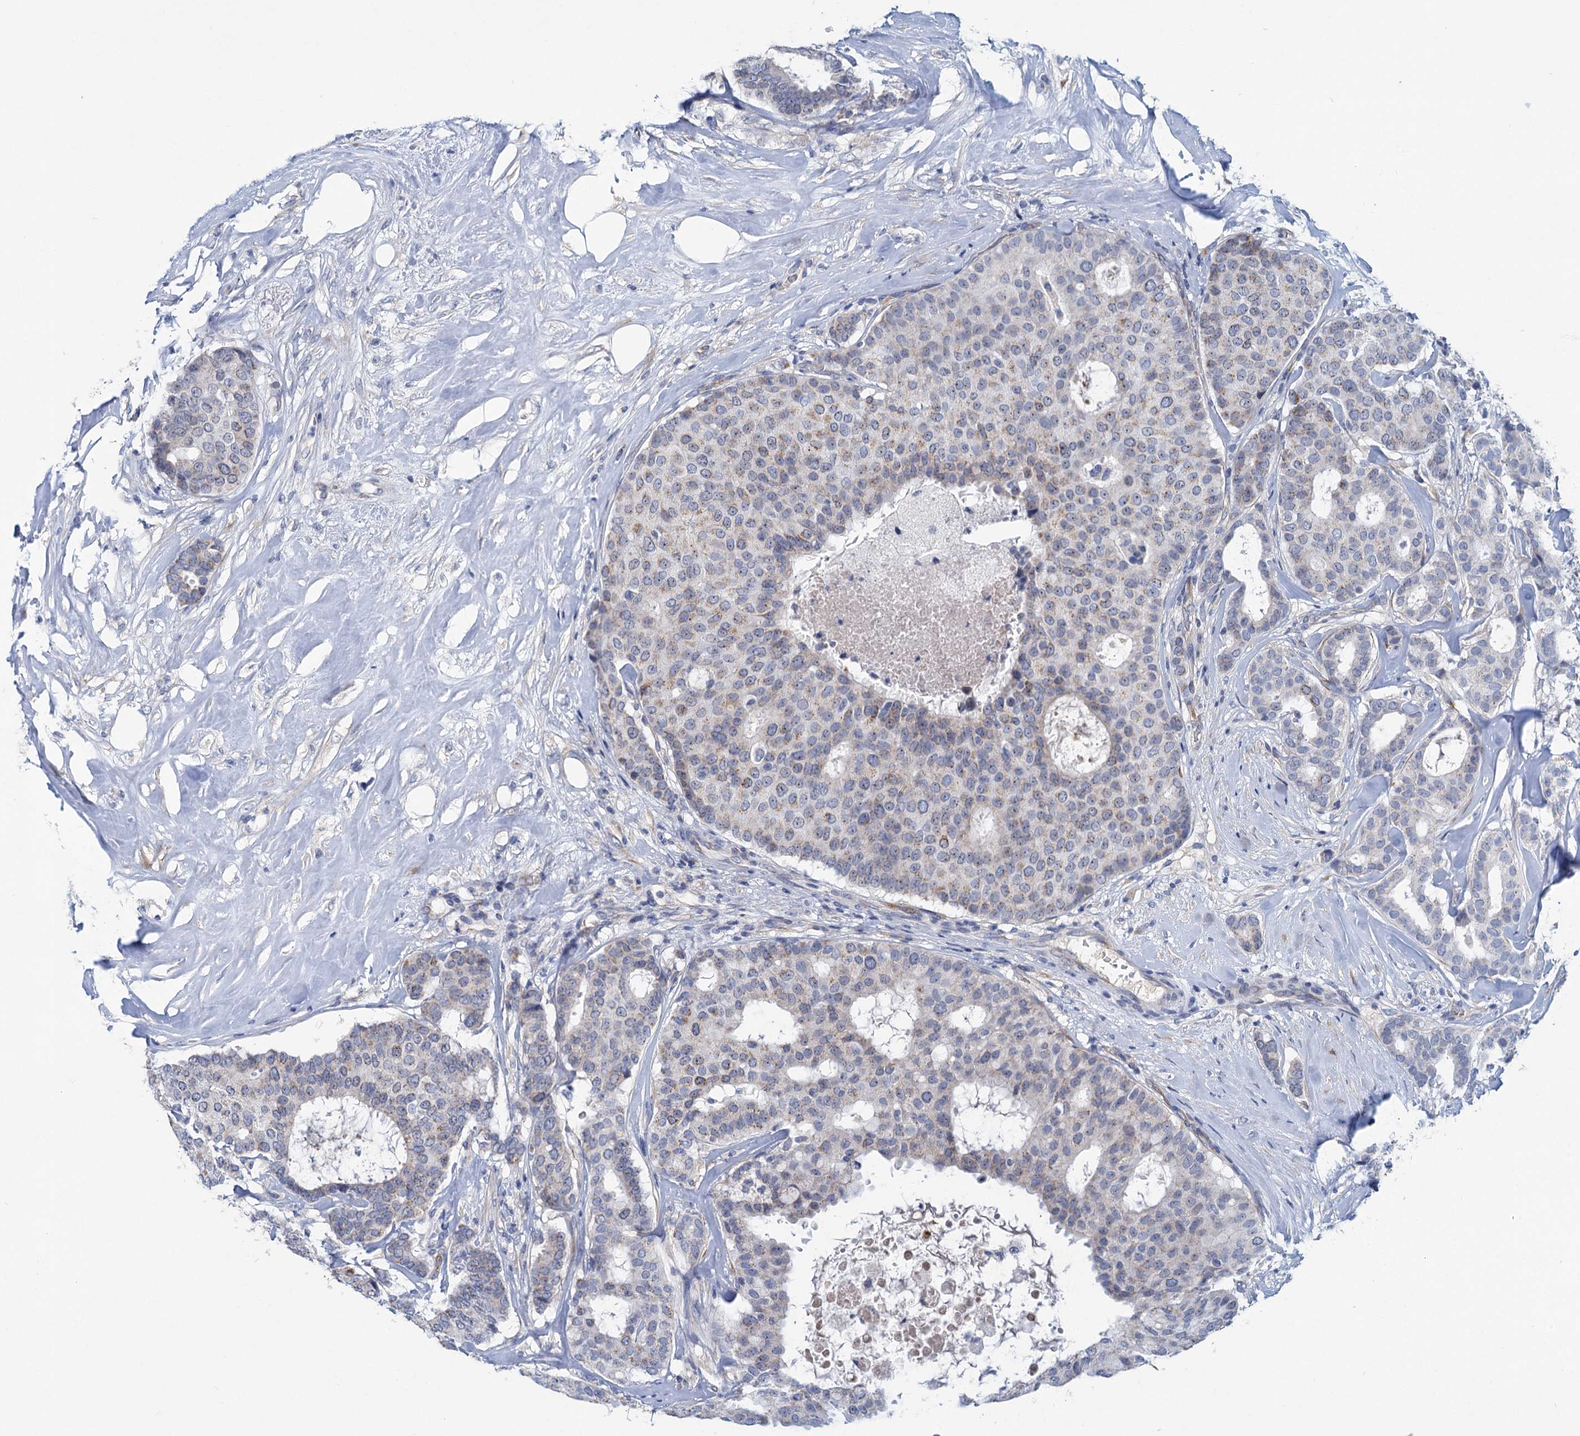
{"staining": {"intensity": "weak", "quantity": "25%-75%", "location": "cytoplasmic/membranous"}, "tissue": "breast cancer", "cell_type": "Tumor cells", "image_type": "cancer", "snomed": [{"axis": "morphology", "description": "Duct carcinoma"}, {"axis": "topography", "description": "Breast"}], "caption": "Breast invasive ductal carcinoma tissue reveals weak cytoplasmic/membranous staining in about 25%-75% of tumor cells, visualized by immunohistochemistry.", "gene": "CHDH", "patient": {"sex": "female", "age": 75}}